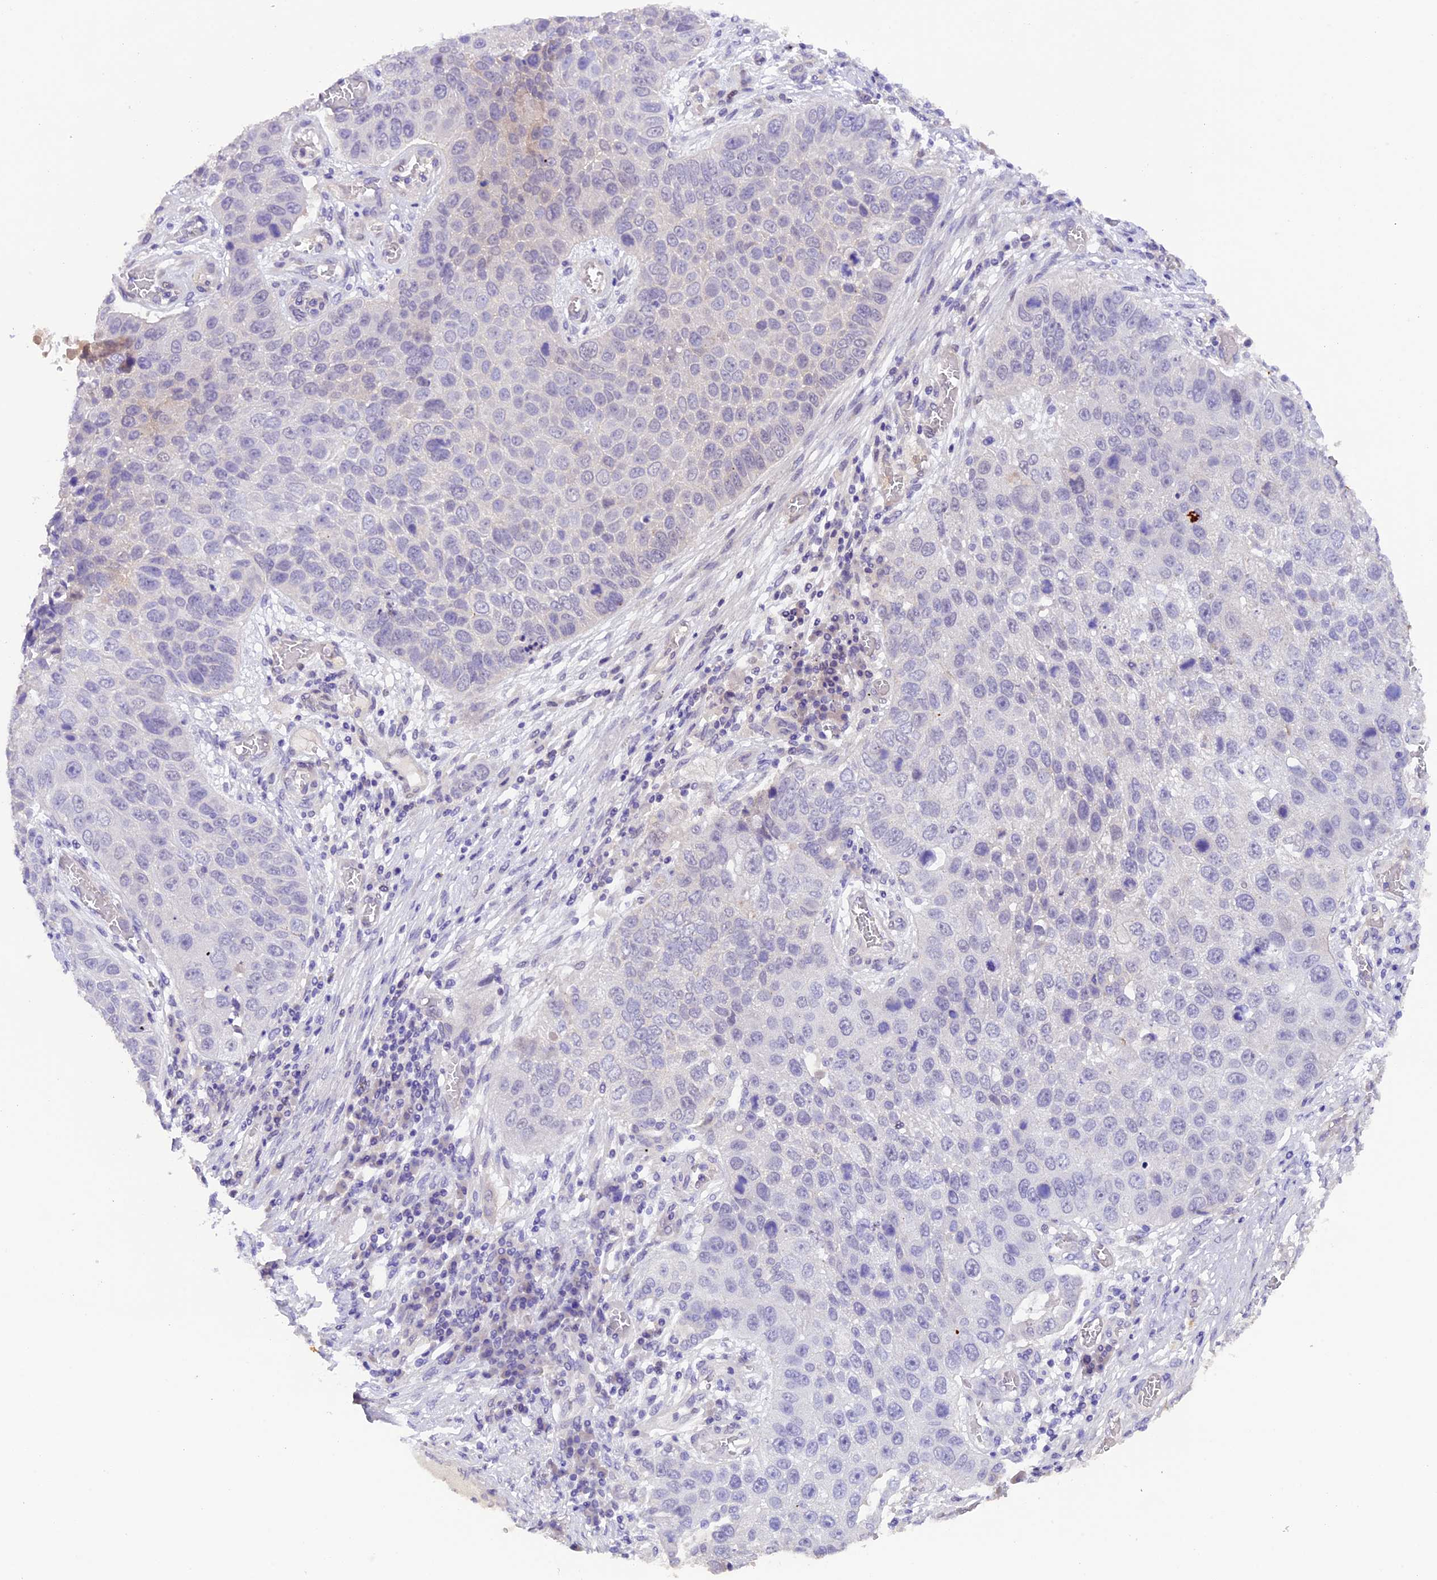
{"staining": {"intensity": "negative", "quantity": "none", "location": "none"}, "tissue": "lung cancer", "cell_type": "Tumor cells", "image_type": "cancer", "snomed": [{"axis": "morphology", "description": "Squamous cell carcinoma, NOS"}, {"axis": "topography", "description": "Lung"}], "caption": "Immunohistochemical staining of human squamous cell carcinoma (lung) displays no significant expression in tumor cells.", "gene": "NCK2", "patient": {"sex": "male", "age": 61}}